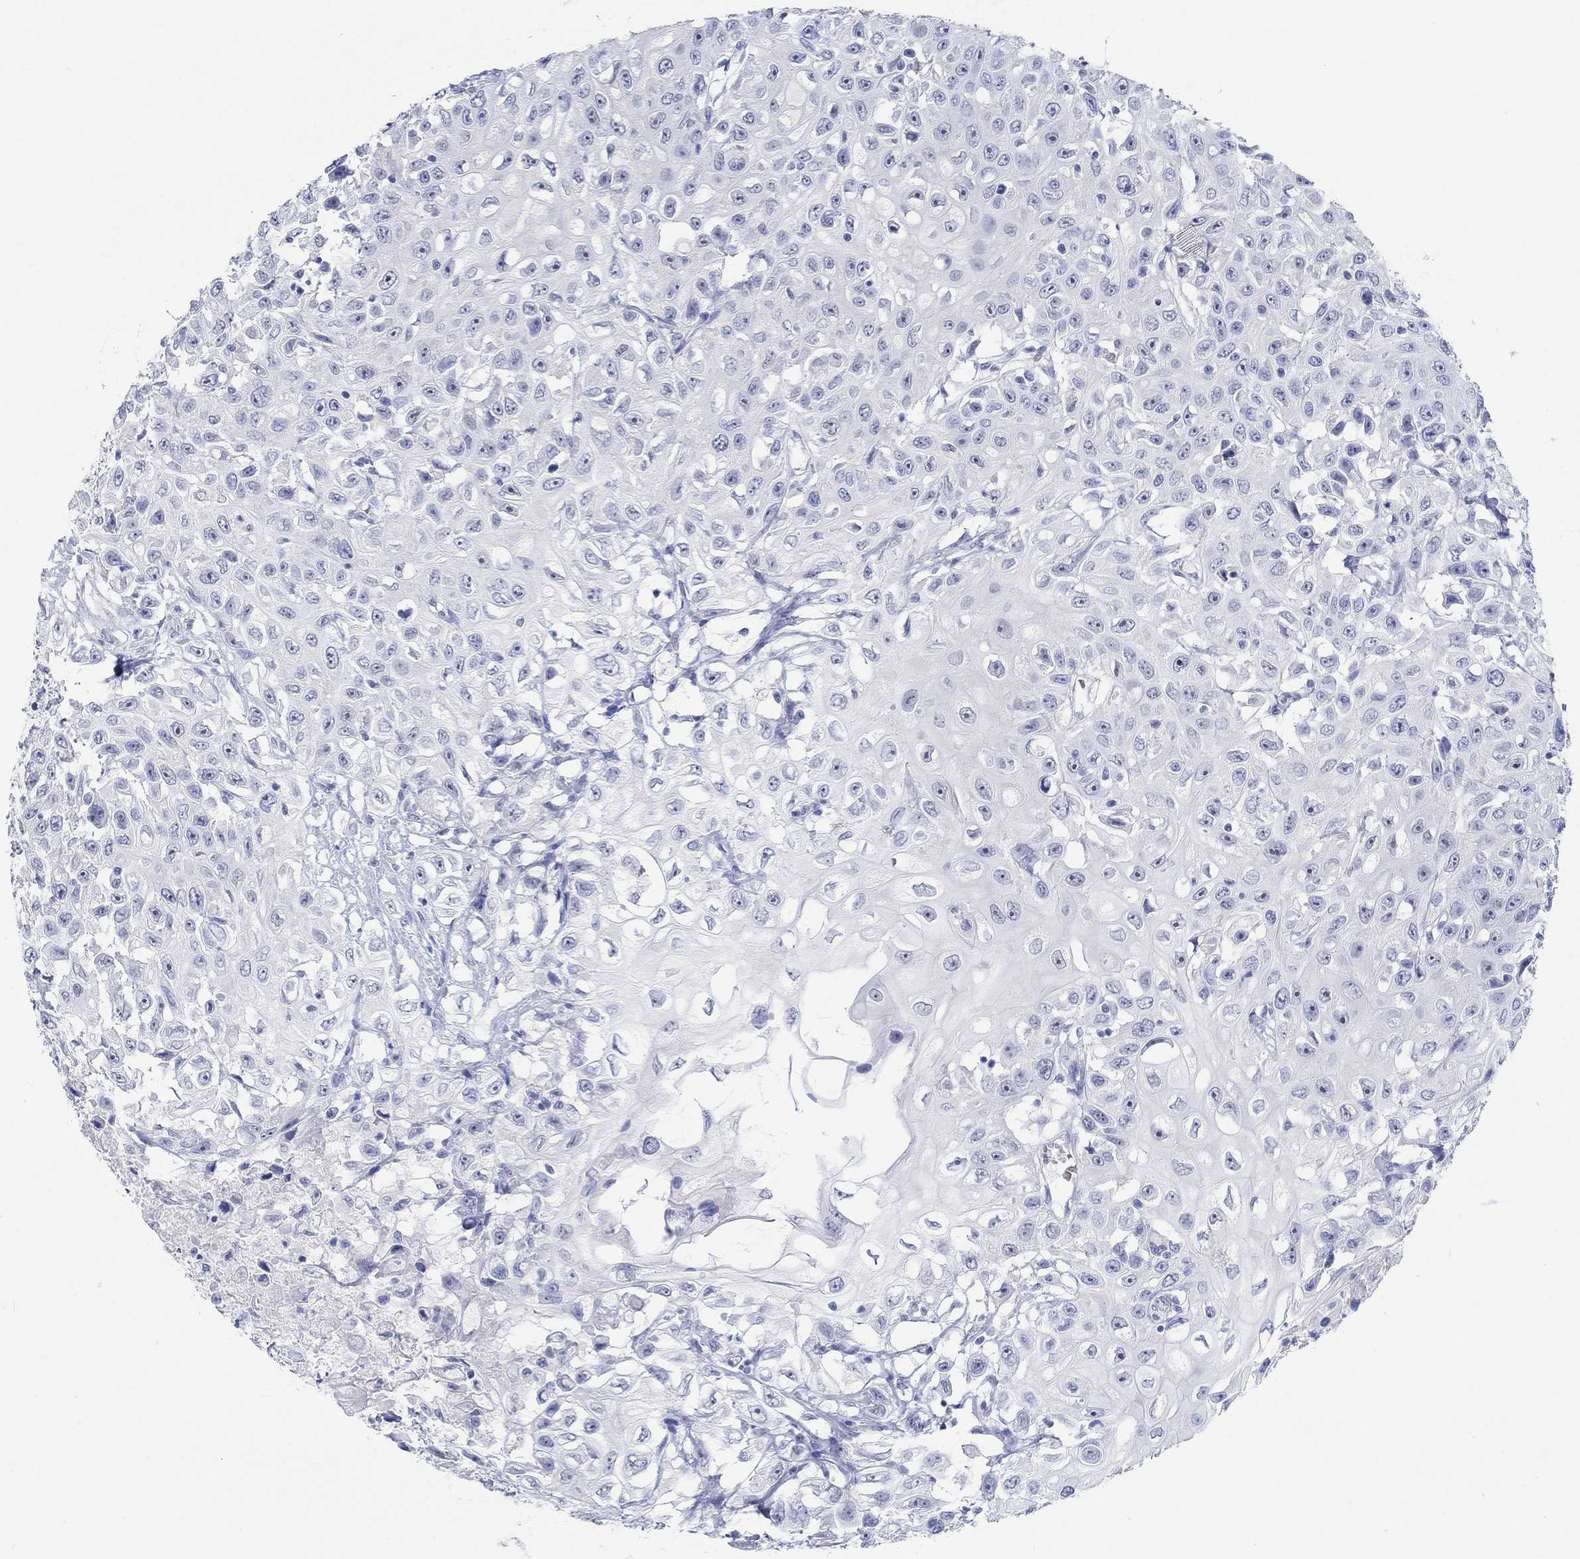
{"staining": {"intensity": "negative", "quantity": "none", "location": "none"}, "tissue": "urothelial cancer", "cell_type": "Tumor cells", "image_type": "cancer", "snomed": [{"axis": "morphology", "description": "Urothelial carcinoma, High grade"}, {"axis": "topography", "description": "Urinary bladder"}], "caption": "Tumor cells are negative for protein expression in human high-grade urothelial carcinoma.", "gene": "GRIA3", "patient": {"sex": "female", "age": 56}}